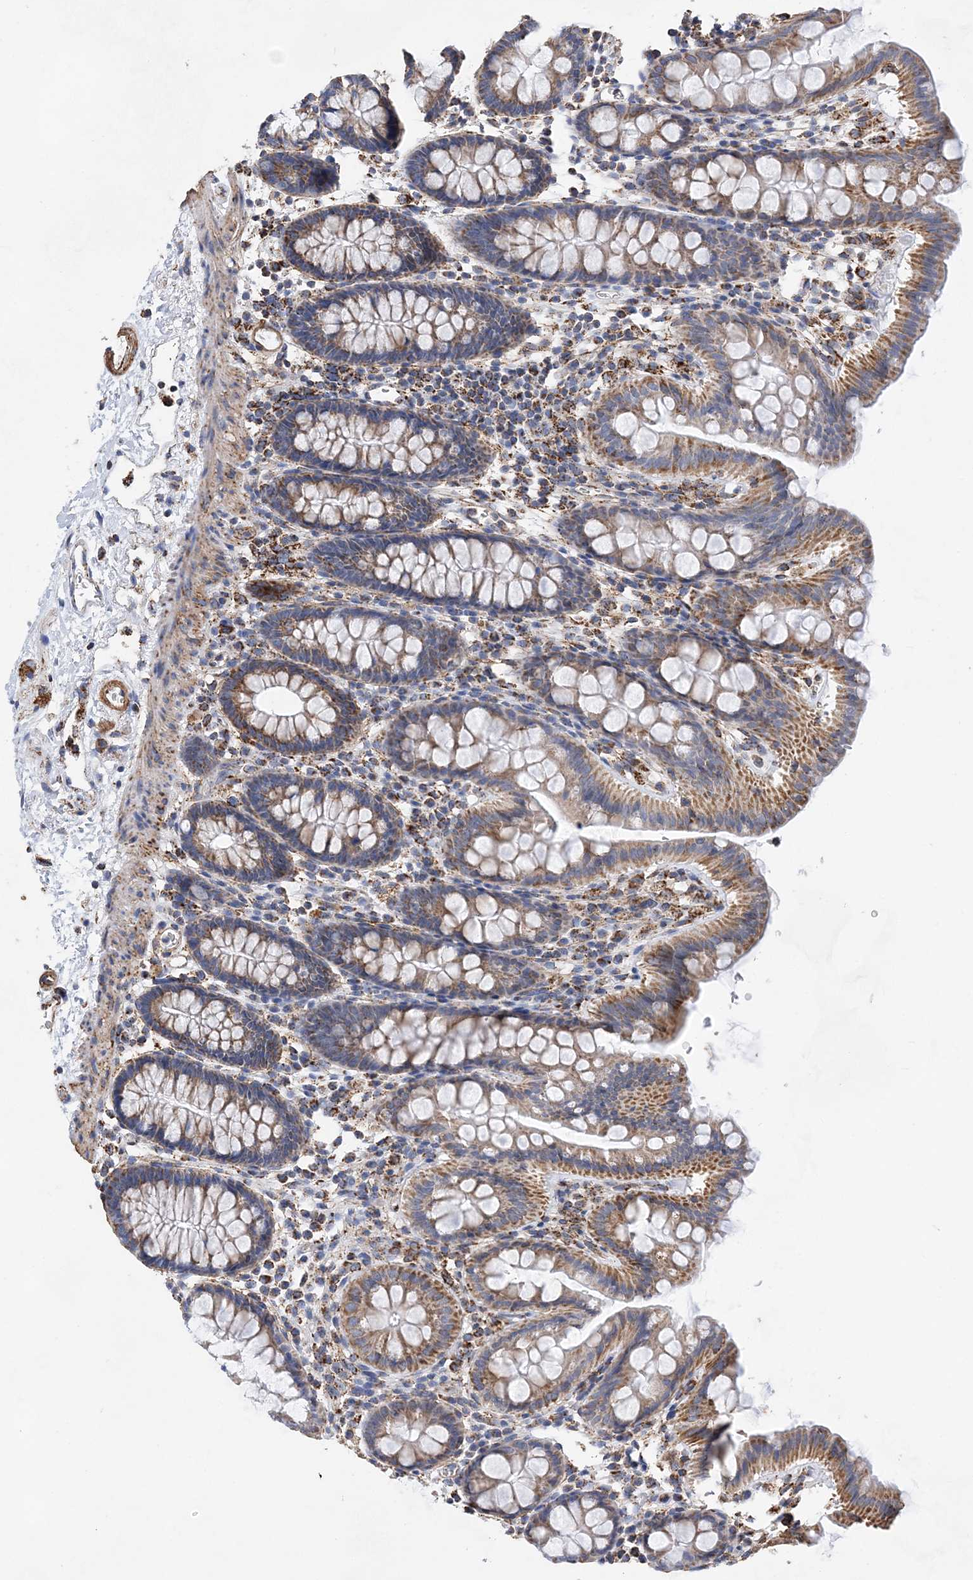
{"staining": {"intensity": "moderate", "quantity": ">75%", "location": "cytoplasmic/membranous"}, "tissue": "colon", "cell_type": "Endothelial cells", "image_type": "normal", "snomed": [{"axis": "morphology", "description": "Normal tissue, NOS"}, {"axis": "topography", "description": "Colon"}], "caption": "The photomicrograph shows a brown stain indicating the presence of a protein in the cytoplasmic/membranous of endothelial cells in colon.", "gene": "ACOT9", "patient": {"sex": "male", "age": 75}}